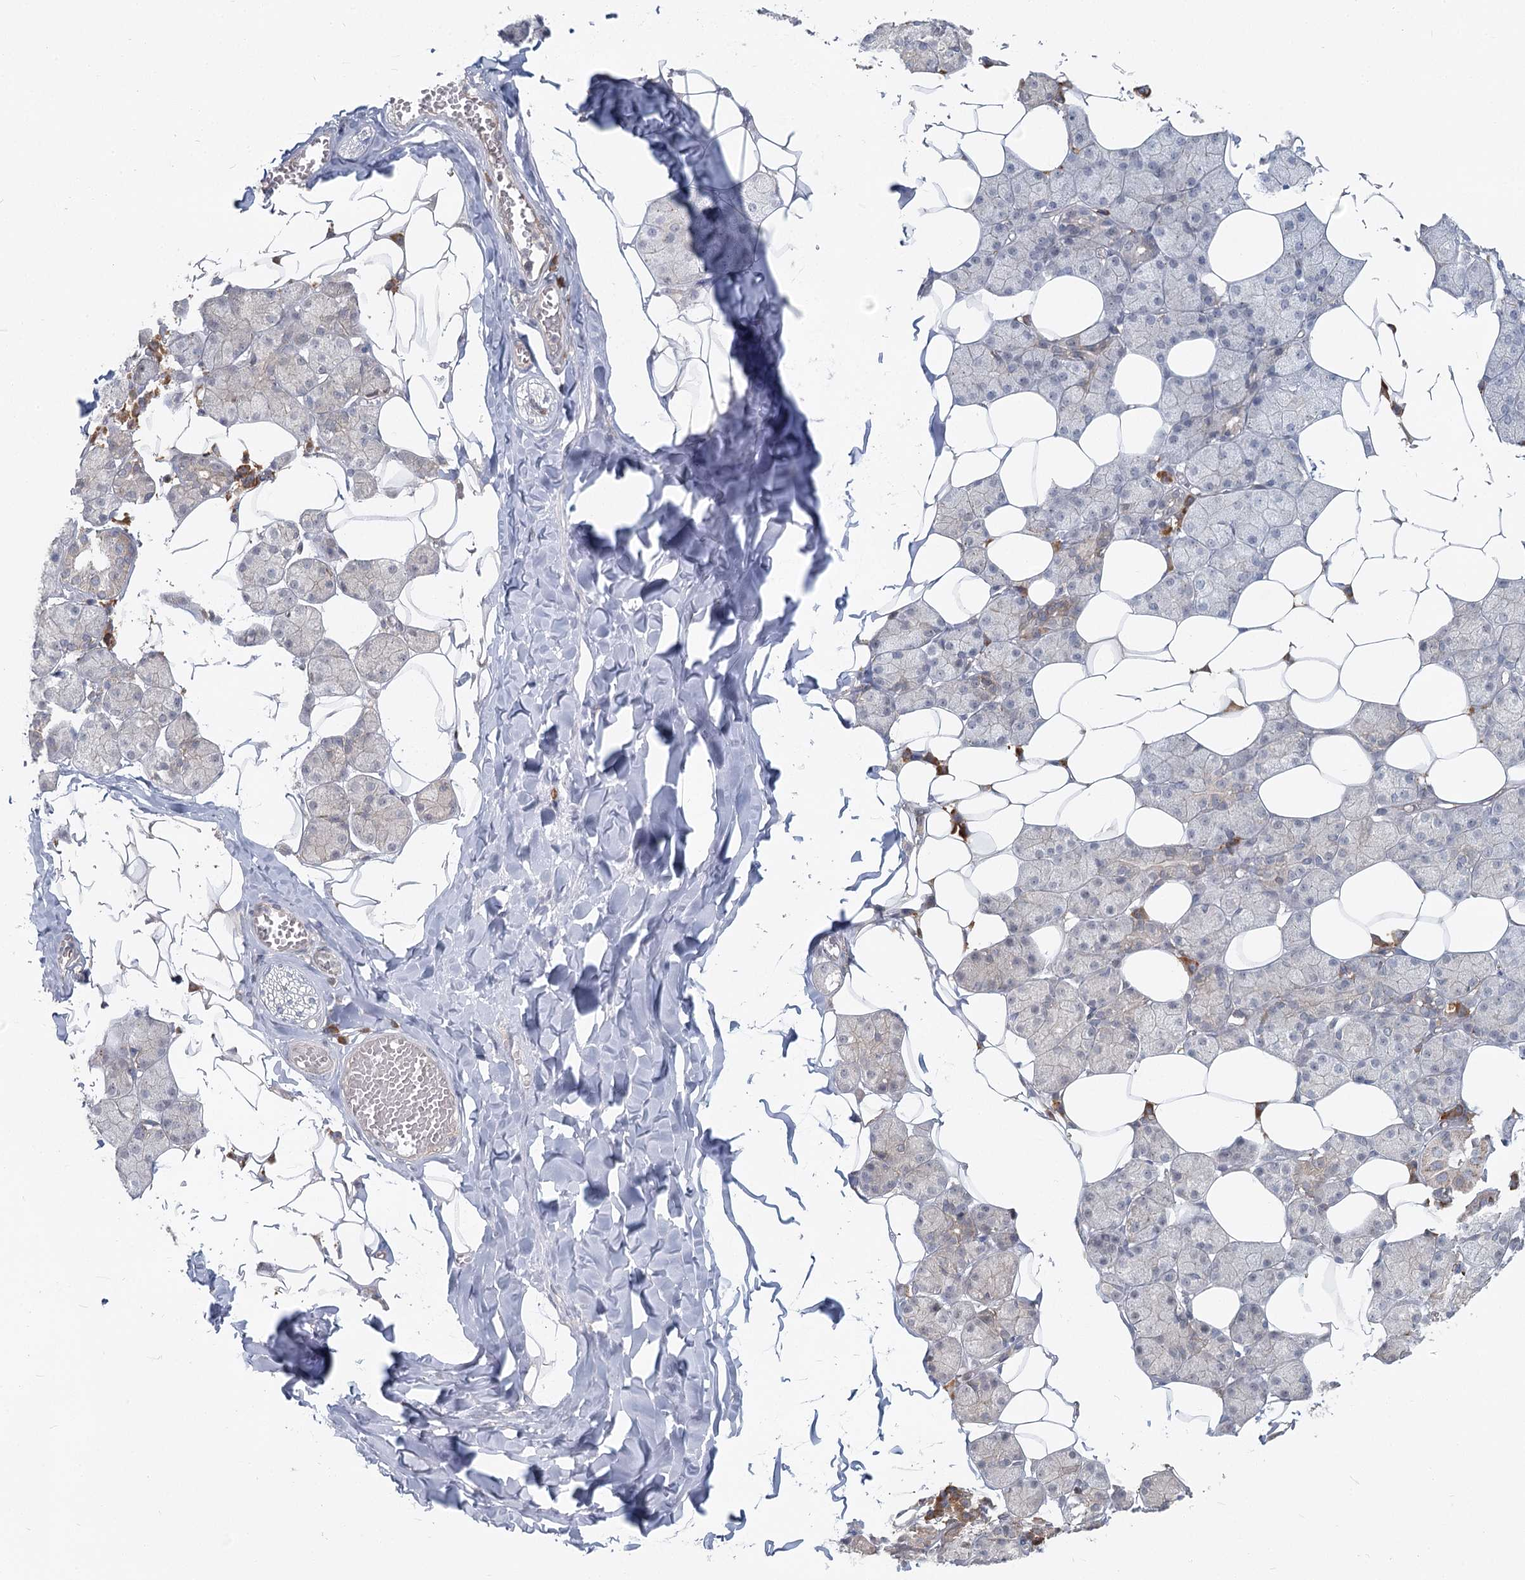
{"staining": {"intensity": "weak", "quantity": "<25%", "location": "cytoplasmic/membranous"}, "tissue": "salivary gland", "cell_type": "Glandular cells", "image_type": "normal", "snomed": [{"axis": "morphology", "description": "Normal tissue, NOS"}, {"axis": "topography", "description": "Salivary gland"}], "caption": "A high-resolution image shows immunohistochemistry (IHC) staining of benign salivary gland, which reveals no significant positivity in glandular cells. Brightfield microscopy of immunohistochemistry (IHC) stained with DAB (3,3'-diaminobenzidine) (brown) and hematoxylin (blue), captured at high magnification.", "gene": "THNSL1", "patient": {"sex": "female", "age": 33}}